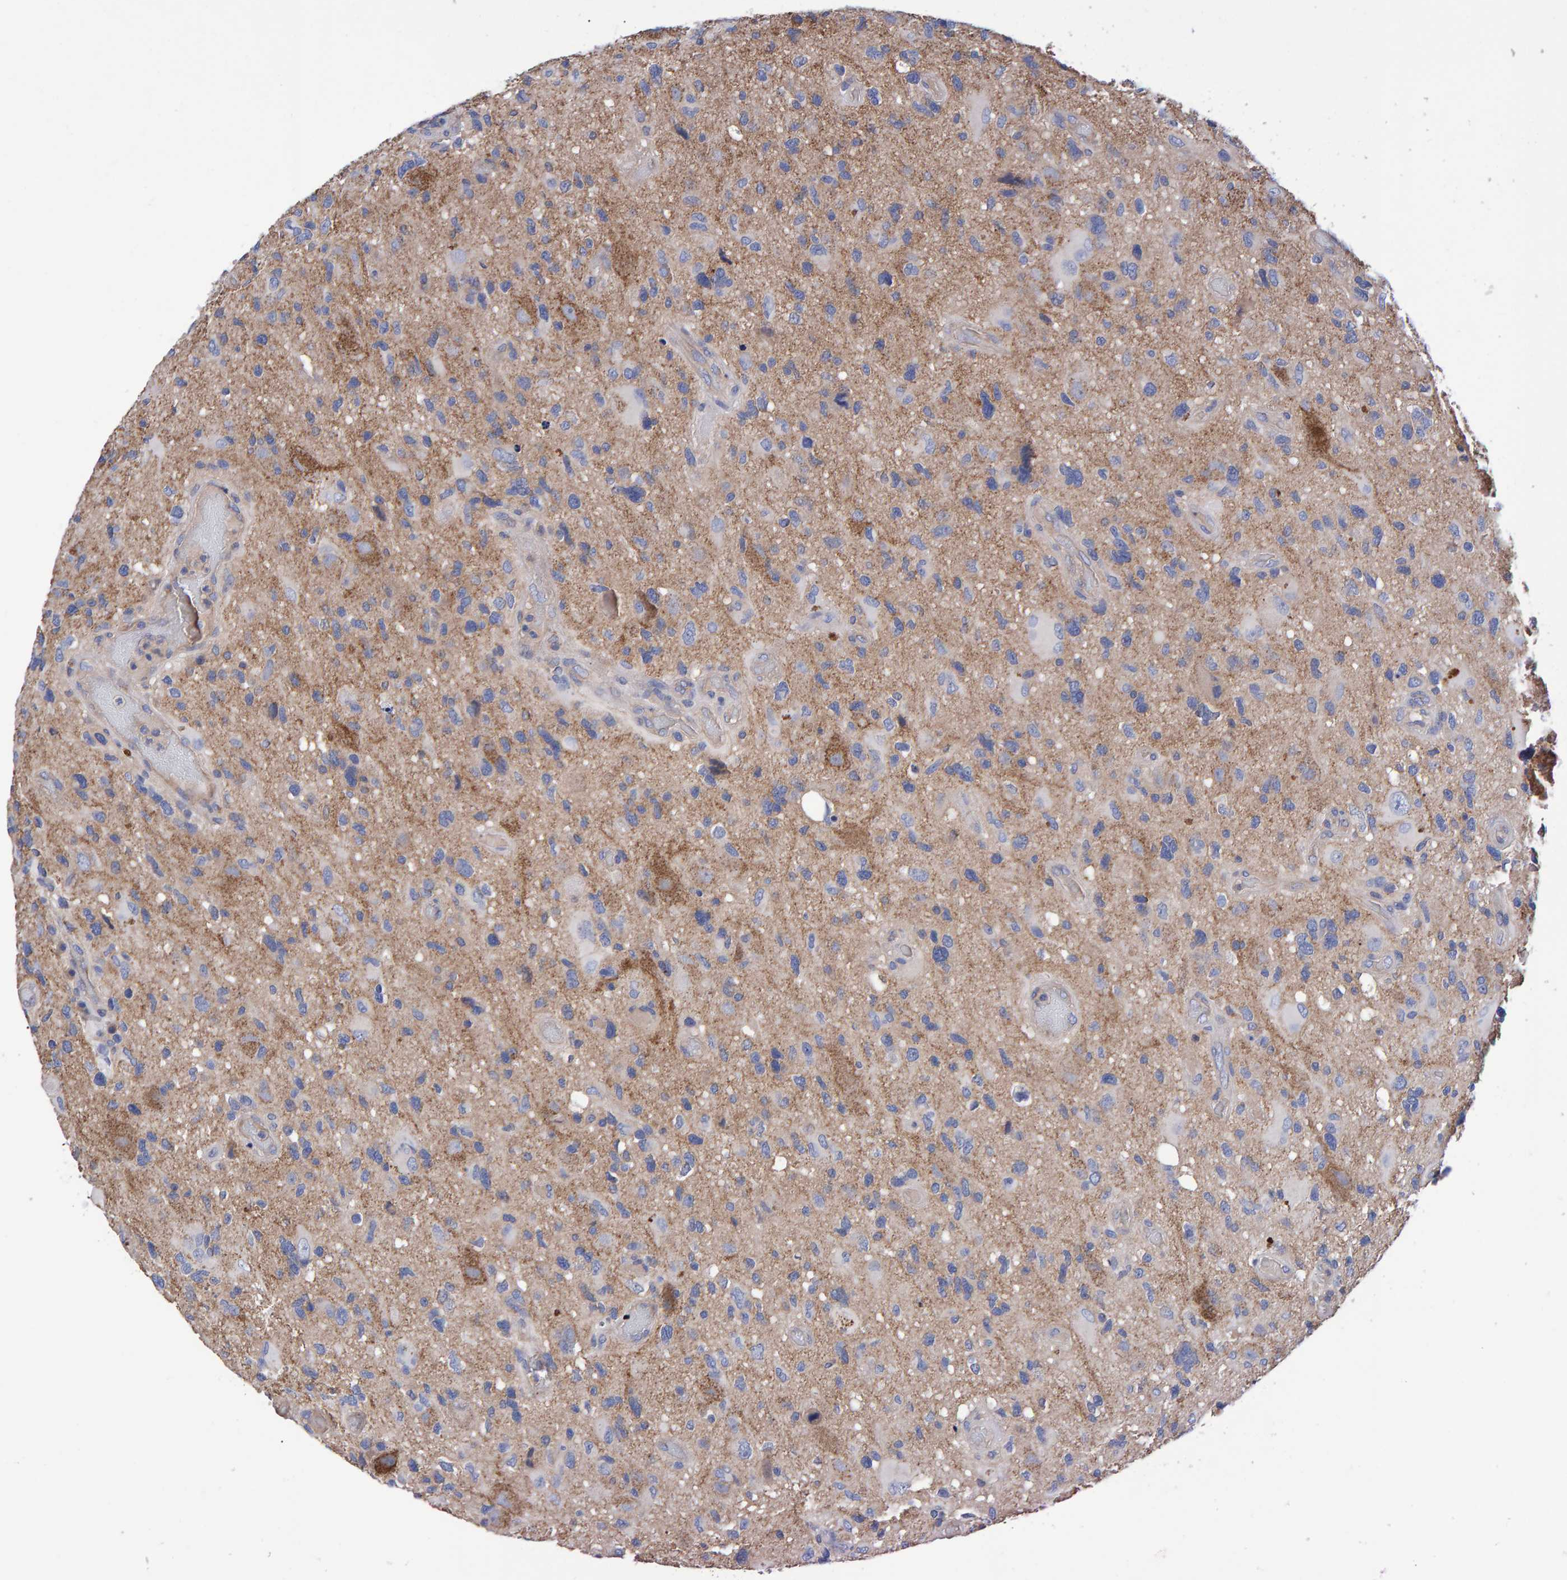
{"staining": {"intensity": "weak", "quantity": "<25%", "location": "cytoplasmic/membranous"}, "tissue": "glioma", "cell_type": "Tumor cells", "image_type": "cancer", "snomed": [{"axis": "morphology", "description": "Glioma, malignant, High grade"}, {"axis": "topography", "description": "Brain"}], "caption": "There is no significant positivity in tumor cells of glioma. (Immunohistochemistry, brightfield microscopy, high magnification).", "gene": "EFR3A", "patient": {"sex": "male", "age": 33}}